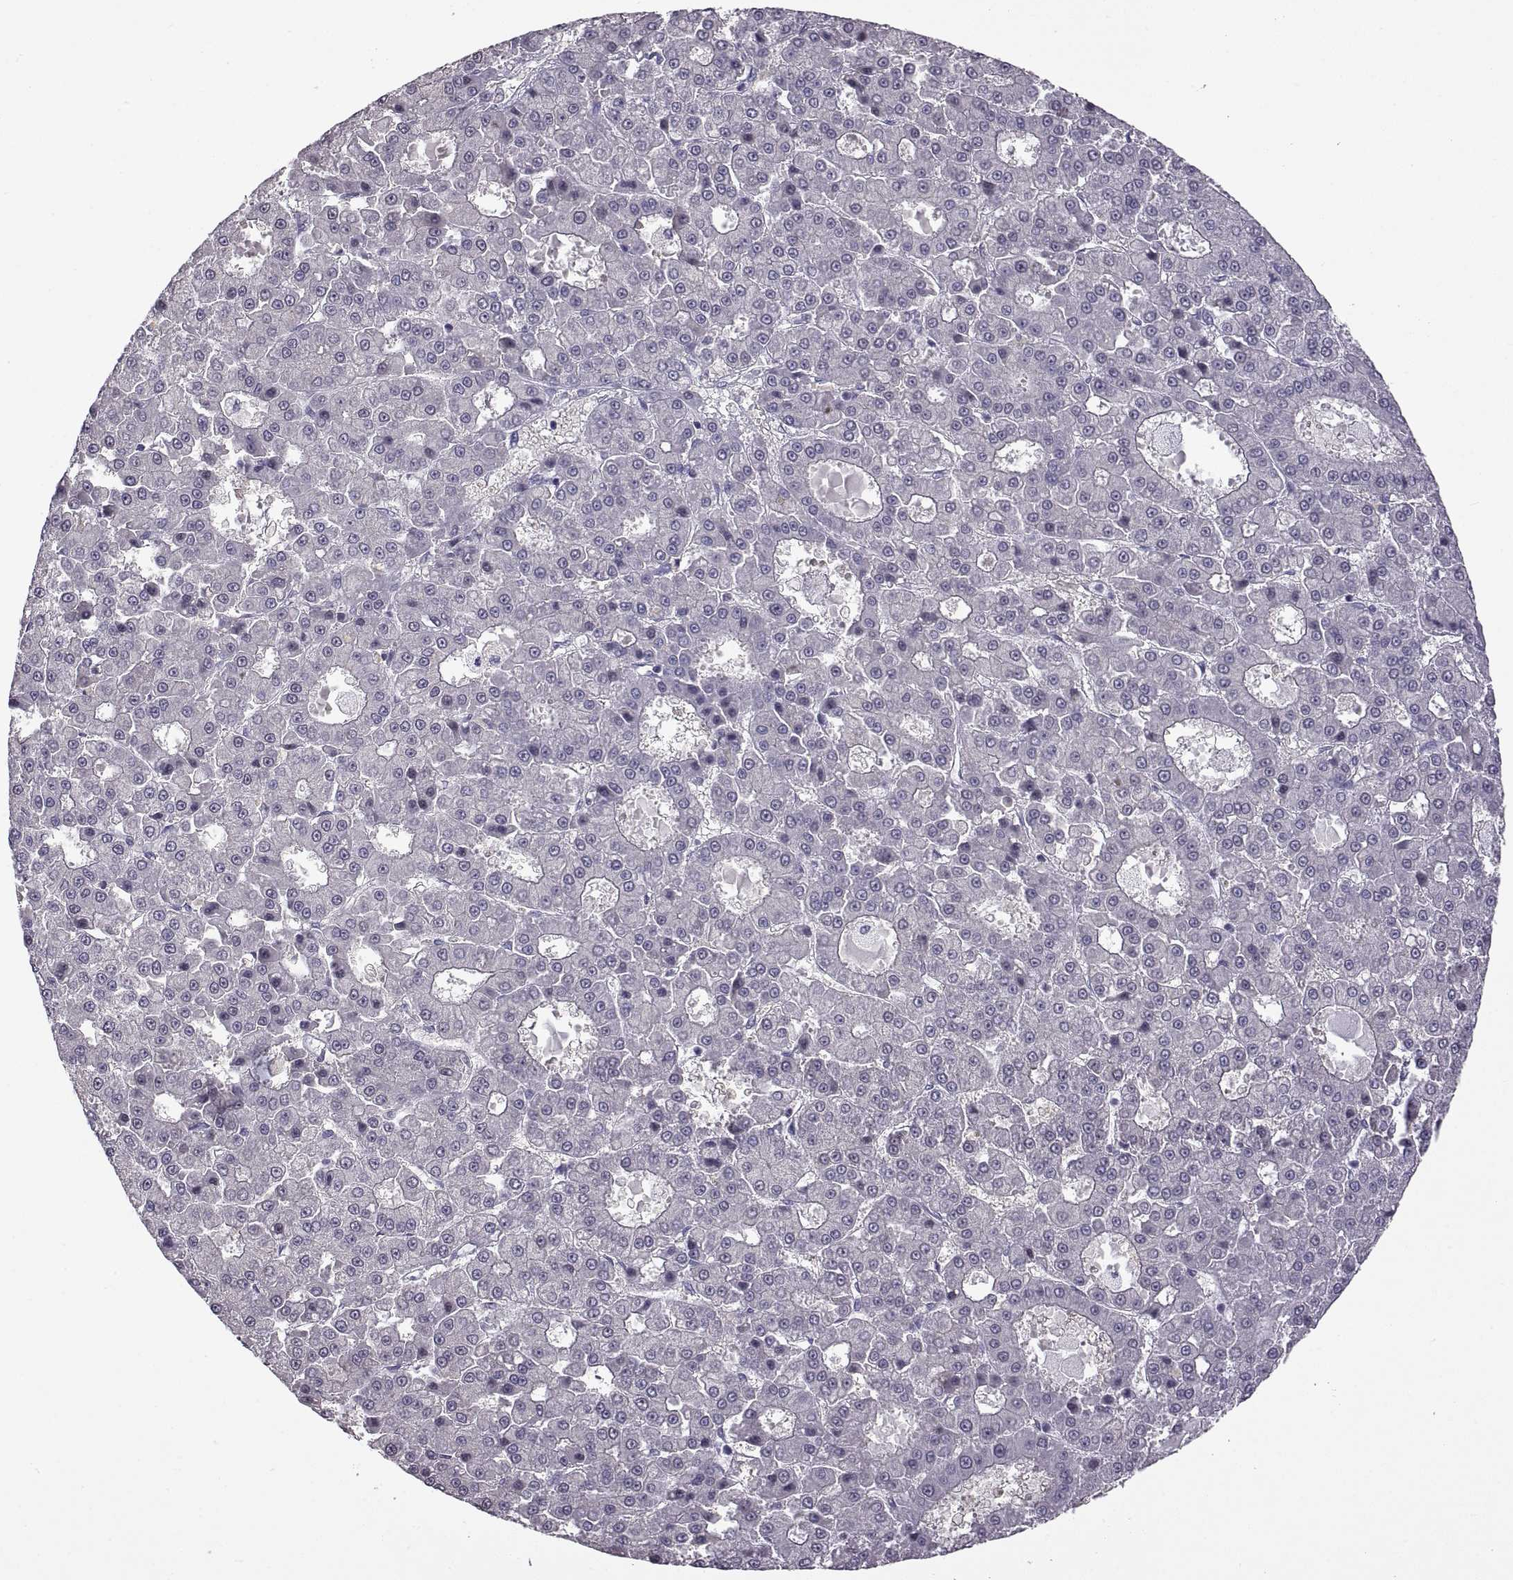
{"staining": {"intensity": "negative", "quantity": "none", "location": "none"}, "tissue": "liver cancer", "cell_type": "Tumor cells", "image_type": "cancer", "snomed": [{"axis": "morphology", "description": "Carcinoma, Hepatocellular, NOS"}, {"axis": "topography", "description": "Liver"}], "caption": "DAB immunohistochemical staining of liver hepatocellular carcinoma shows no significant staining in tumor cells. (Immunohistochemistry (ihc), brightfield microscopy, high magnification).", "gene": "RDM1", "patient": {"sex": "male", "age": 70}}